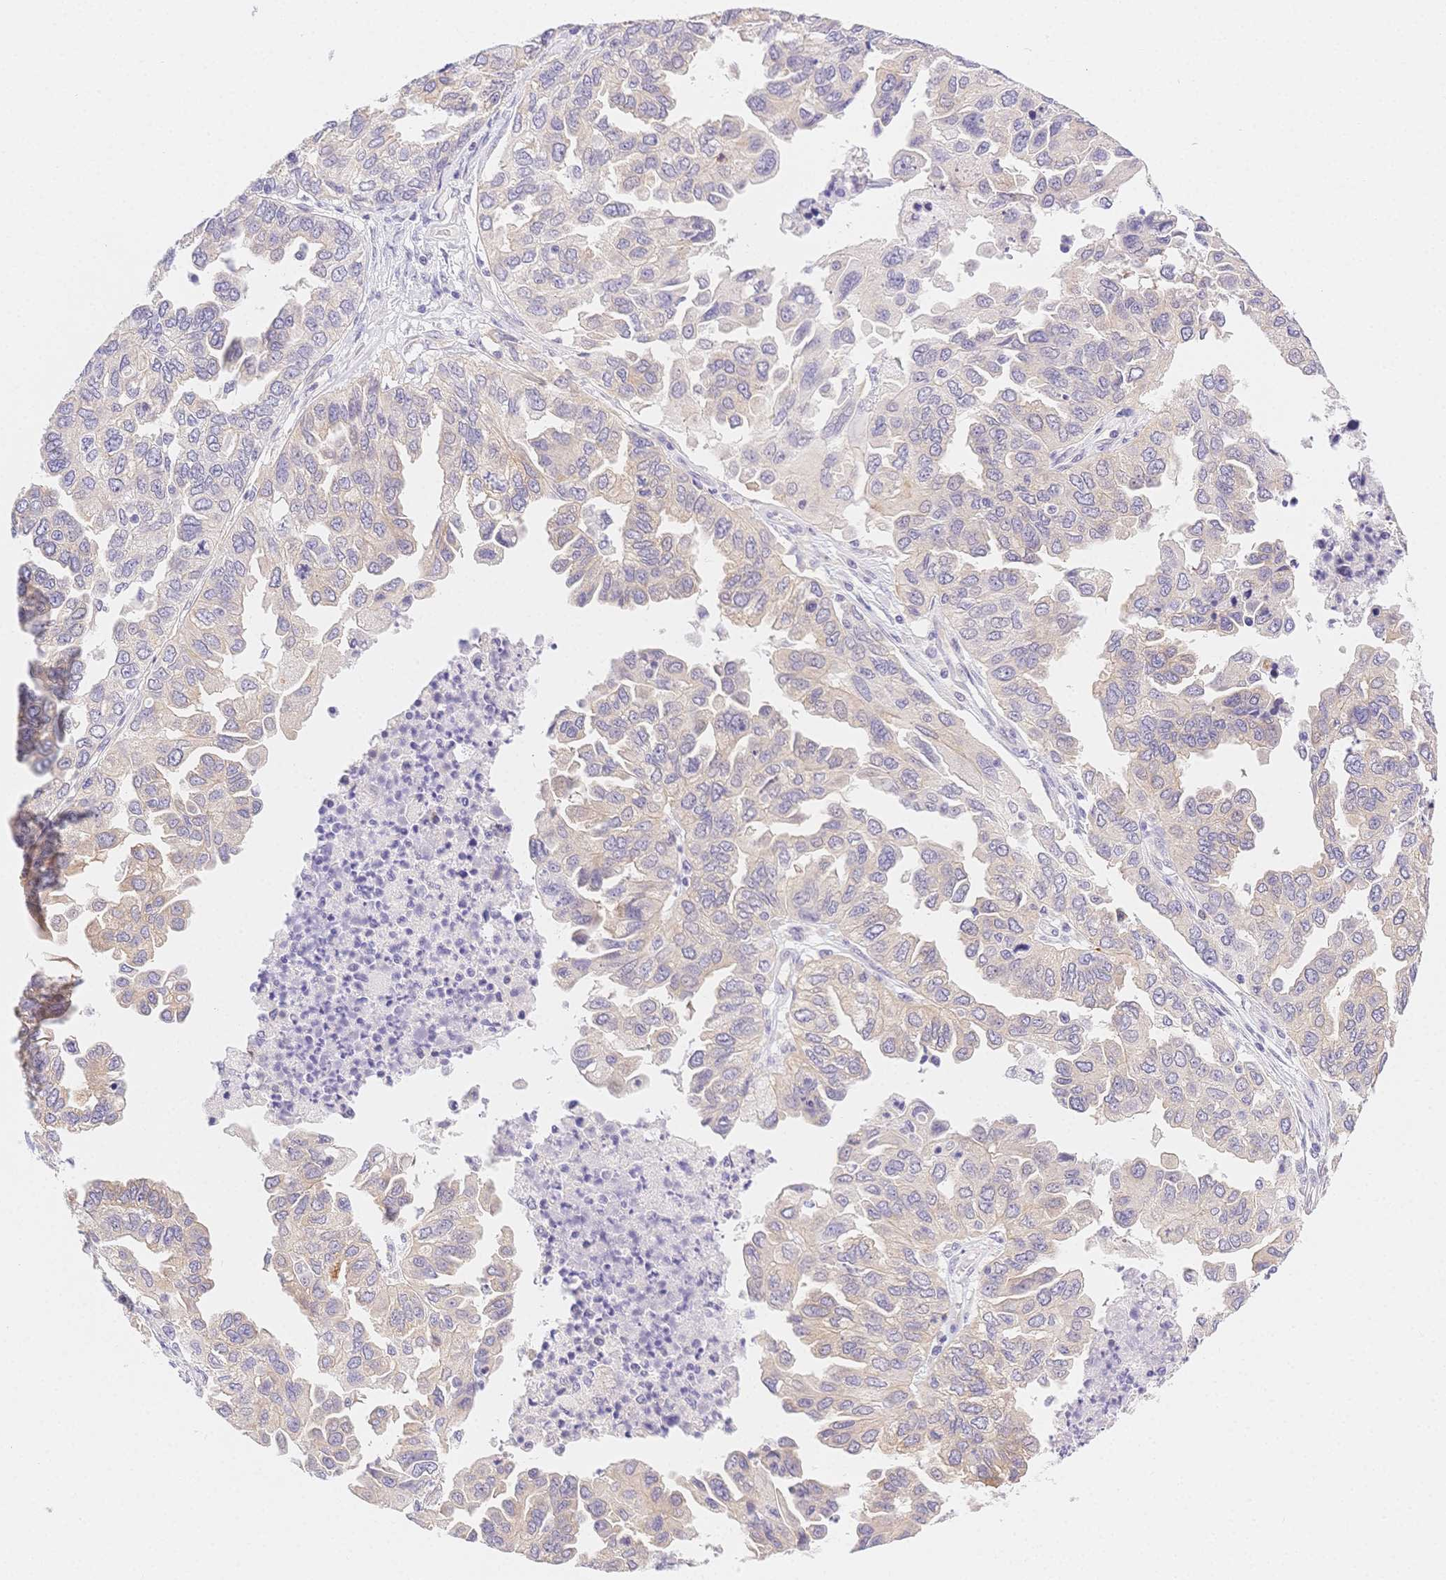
{"staining": {"intensity": "negative", "quantity": "none", "location": "none"}, "tissue": "ovarian cancer", "cell_type": "Tumor cells", "image_type": "cancer", "snomed": [{"axis": "morphology", "description": "Cystadenocarcinoma, serous, NOS"}, {"axis": "topography", "description": "Ovary"}], "caption": "Tumor cells are negative for protein expression in human ovarian cancer (serous cystadenocarcinoma).", "gene": "CSN1S1", "patient": {"sex": "female", "age": 53}}